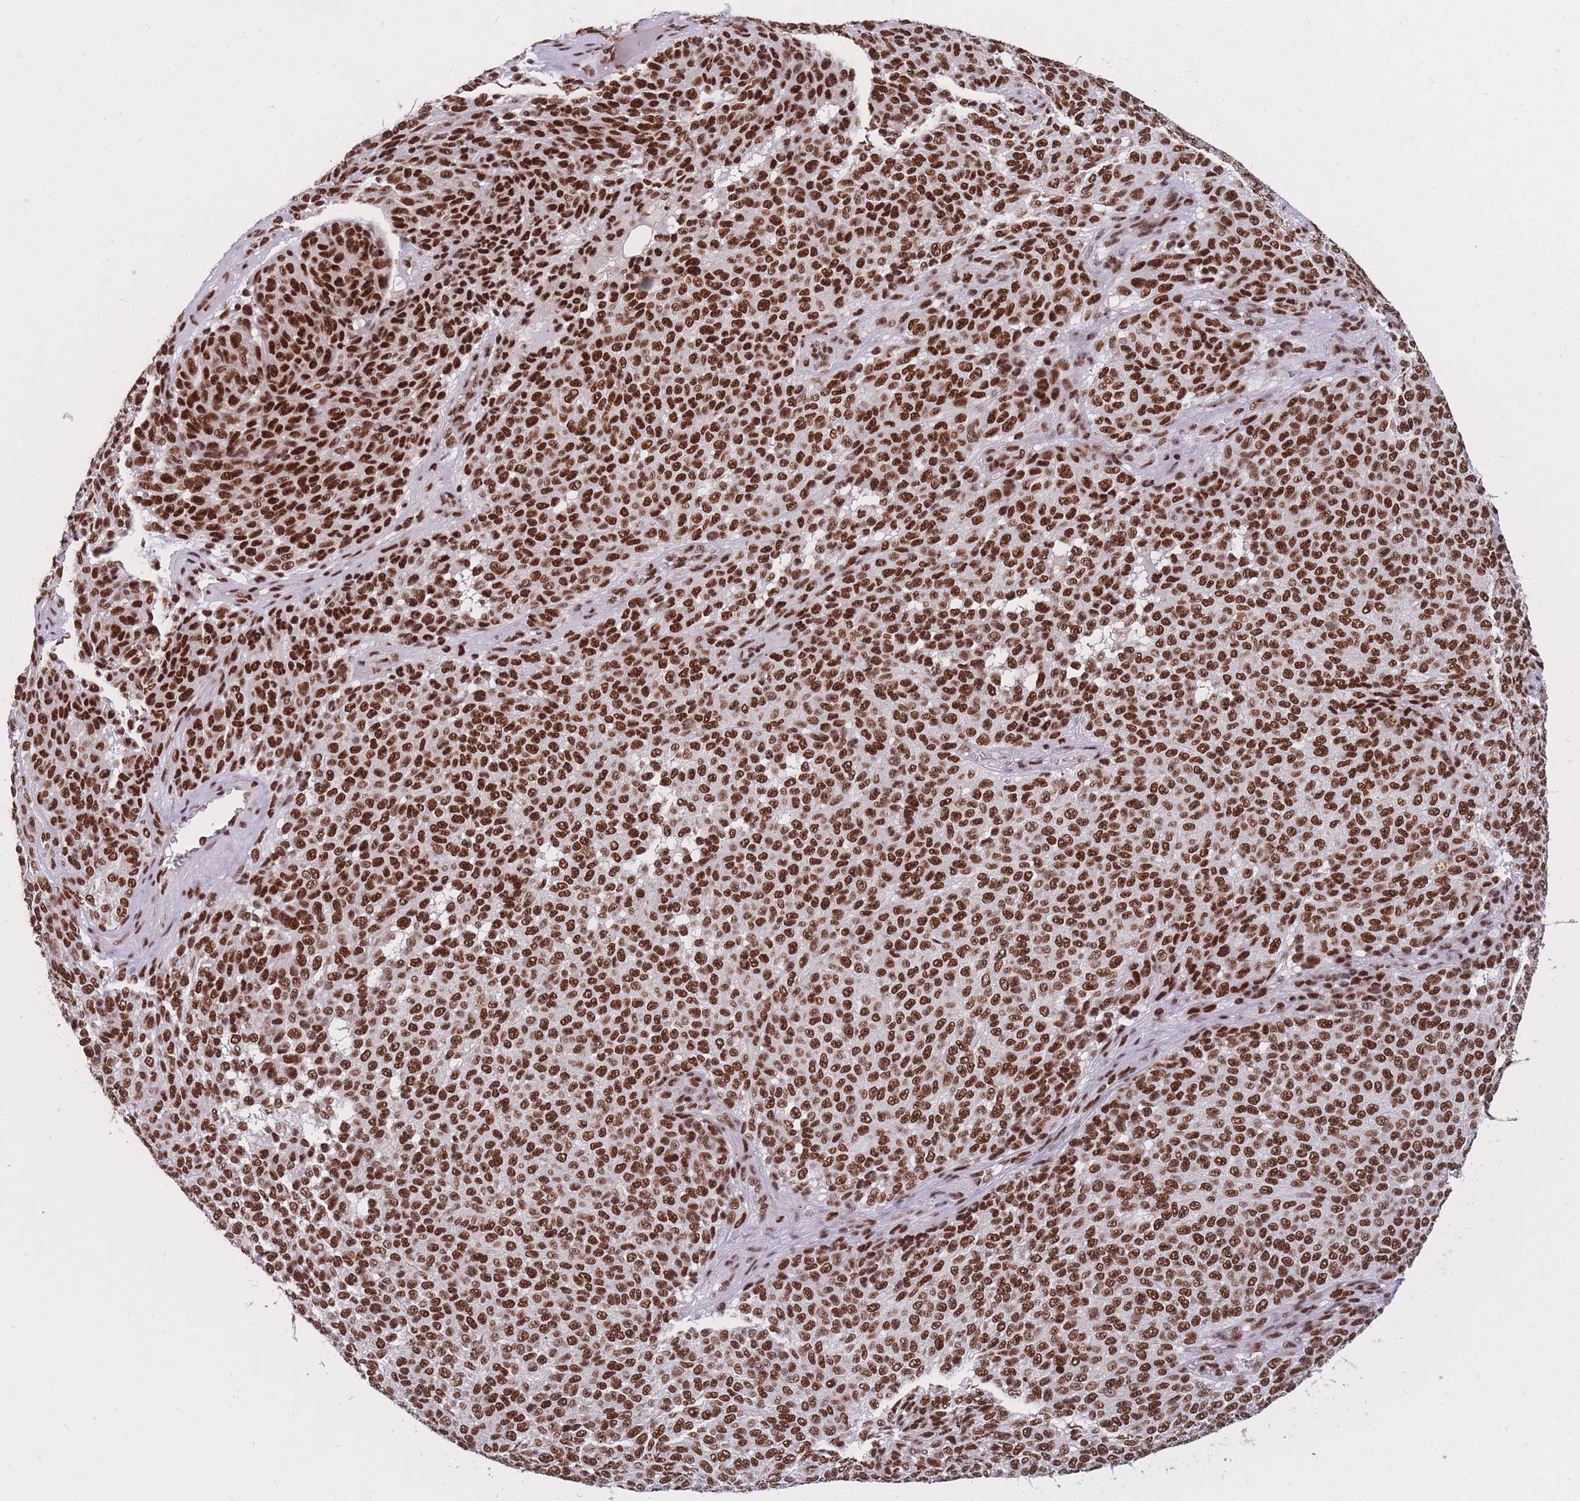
{"staining": {"intensity": "strong", "quantity": ">75%", "location": "nuclear"}, "tissue": "melanoma", "cell_type": "Tumor cells", "image_type": "cancer", "snomed": [{"axis": "morphology", "description": "Malignant melanoma, NOS"}, {"axis": "topography", "description": "Skin"}], "caption": "A high amount of strong nuclear positivity is identified in approximately >75% of tumor cells in malignant melanoma tissue.", "gene": "PRPF19", "patient": {"sex": "male", "age": 49}}